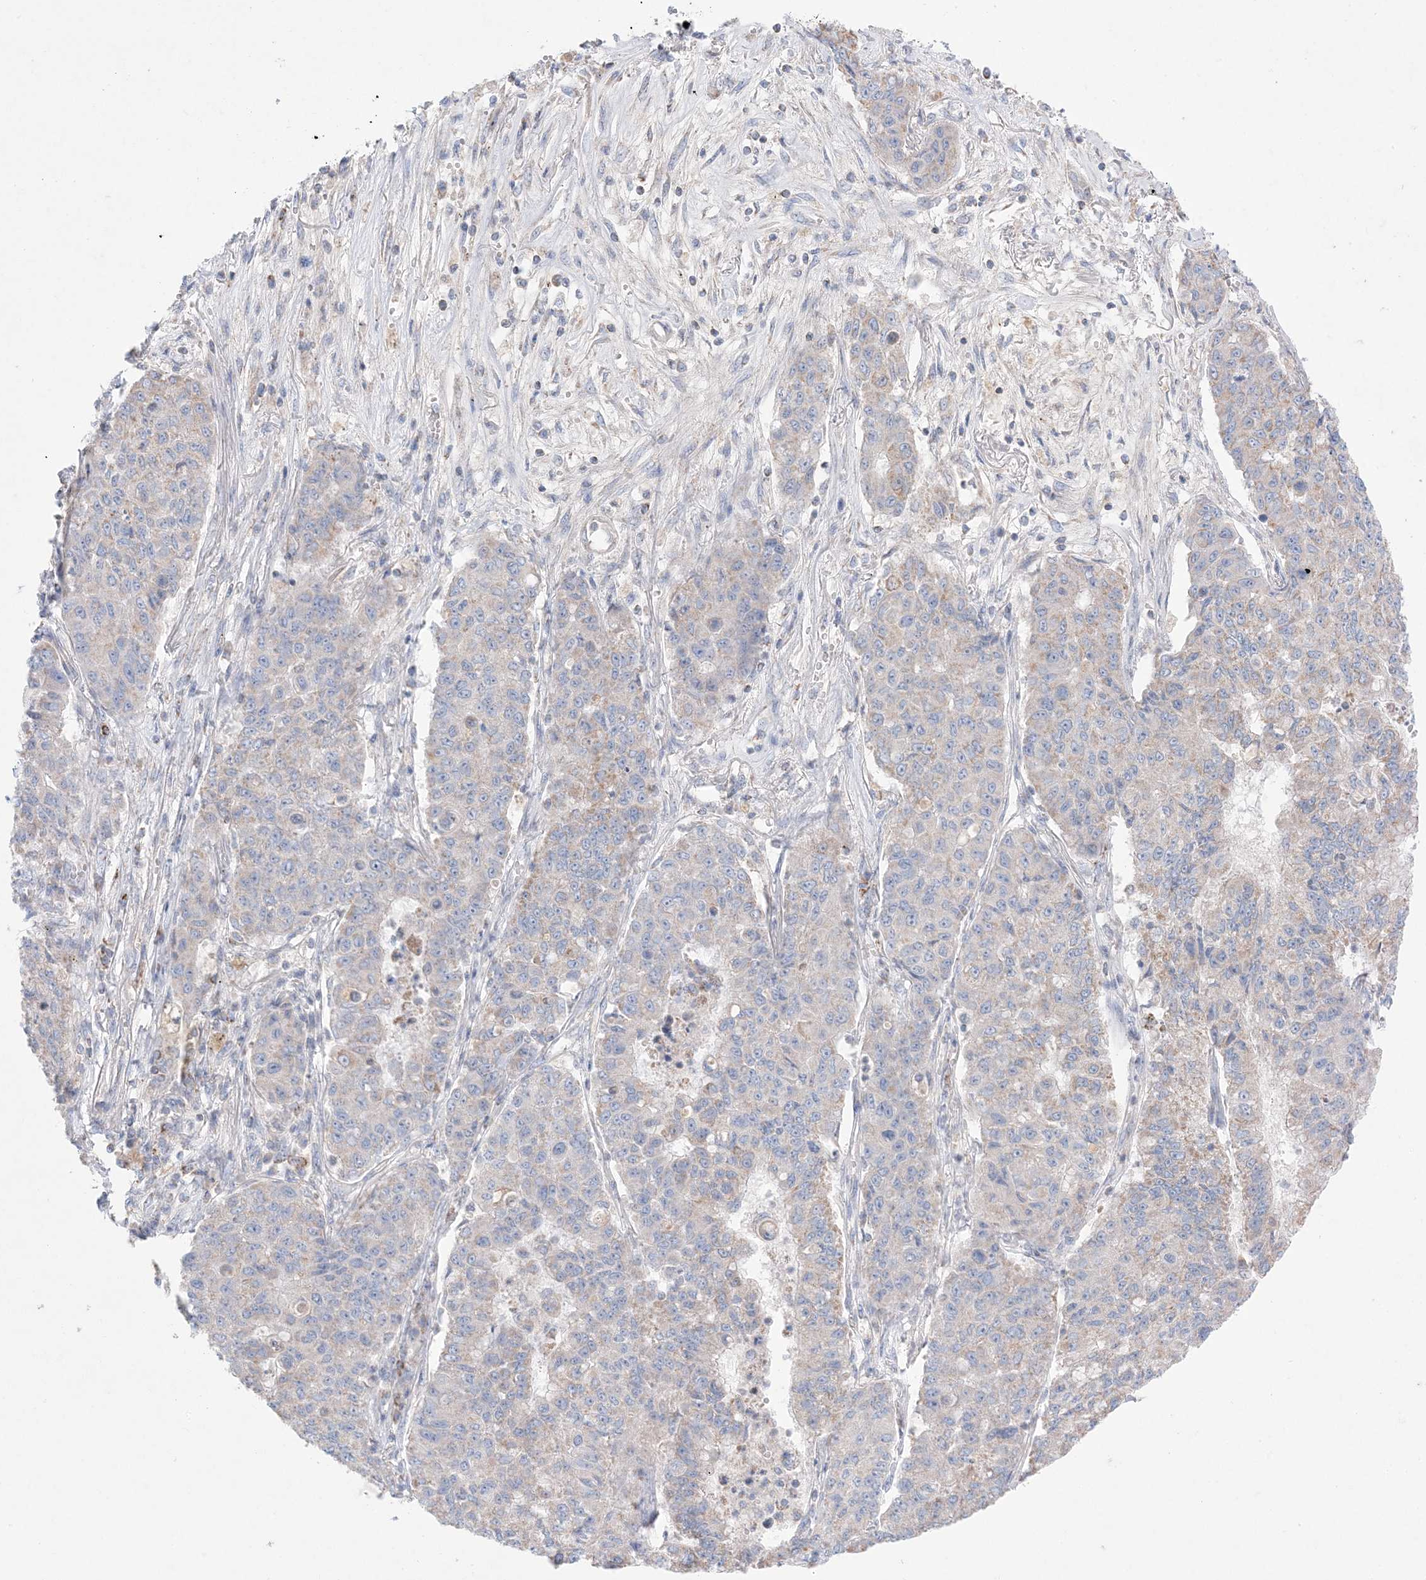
{"staining": {"intensity": "moderate", "quantity": "25%-75%", "location": "cytoplasmic/membranous"}, "tissue": "lung cancer", "cell_type": "Tumor cells", "image_type": "cancer", "snomed": [{"axis": "morphology", "description": "Squamous cell carcinoma, NOS"}, {"axis": "topography", "description": "Lung"}], "caption": "The photomicrograph displays staining of lung squamous cell carcinoma, revealing moderate cytoplasmic/membranous protein staining (brown color) within tumor cells. (DAB IHC with brightfield microscopy, high magnification).", "gene": "KCTD6", "patient": {"sex": "male", "age": 74}}